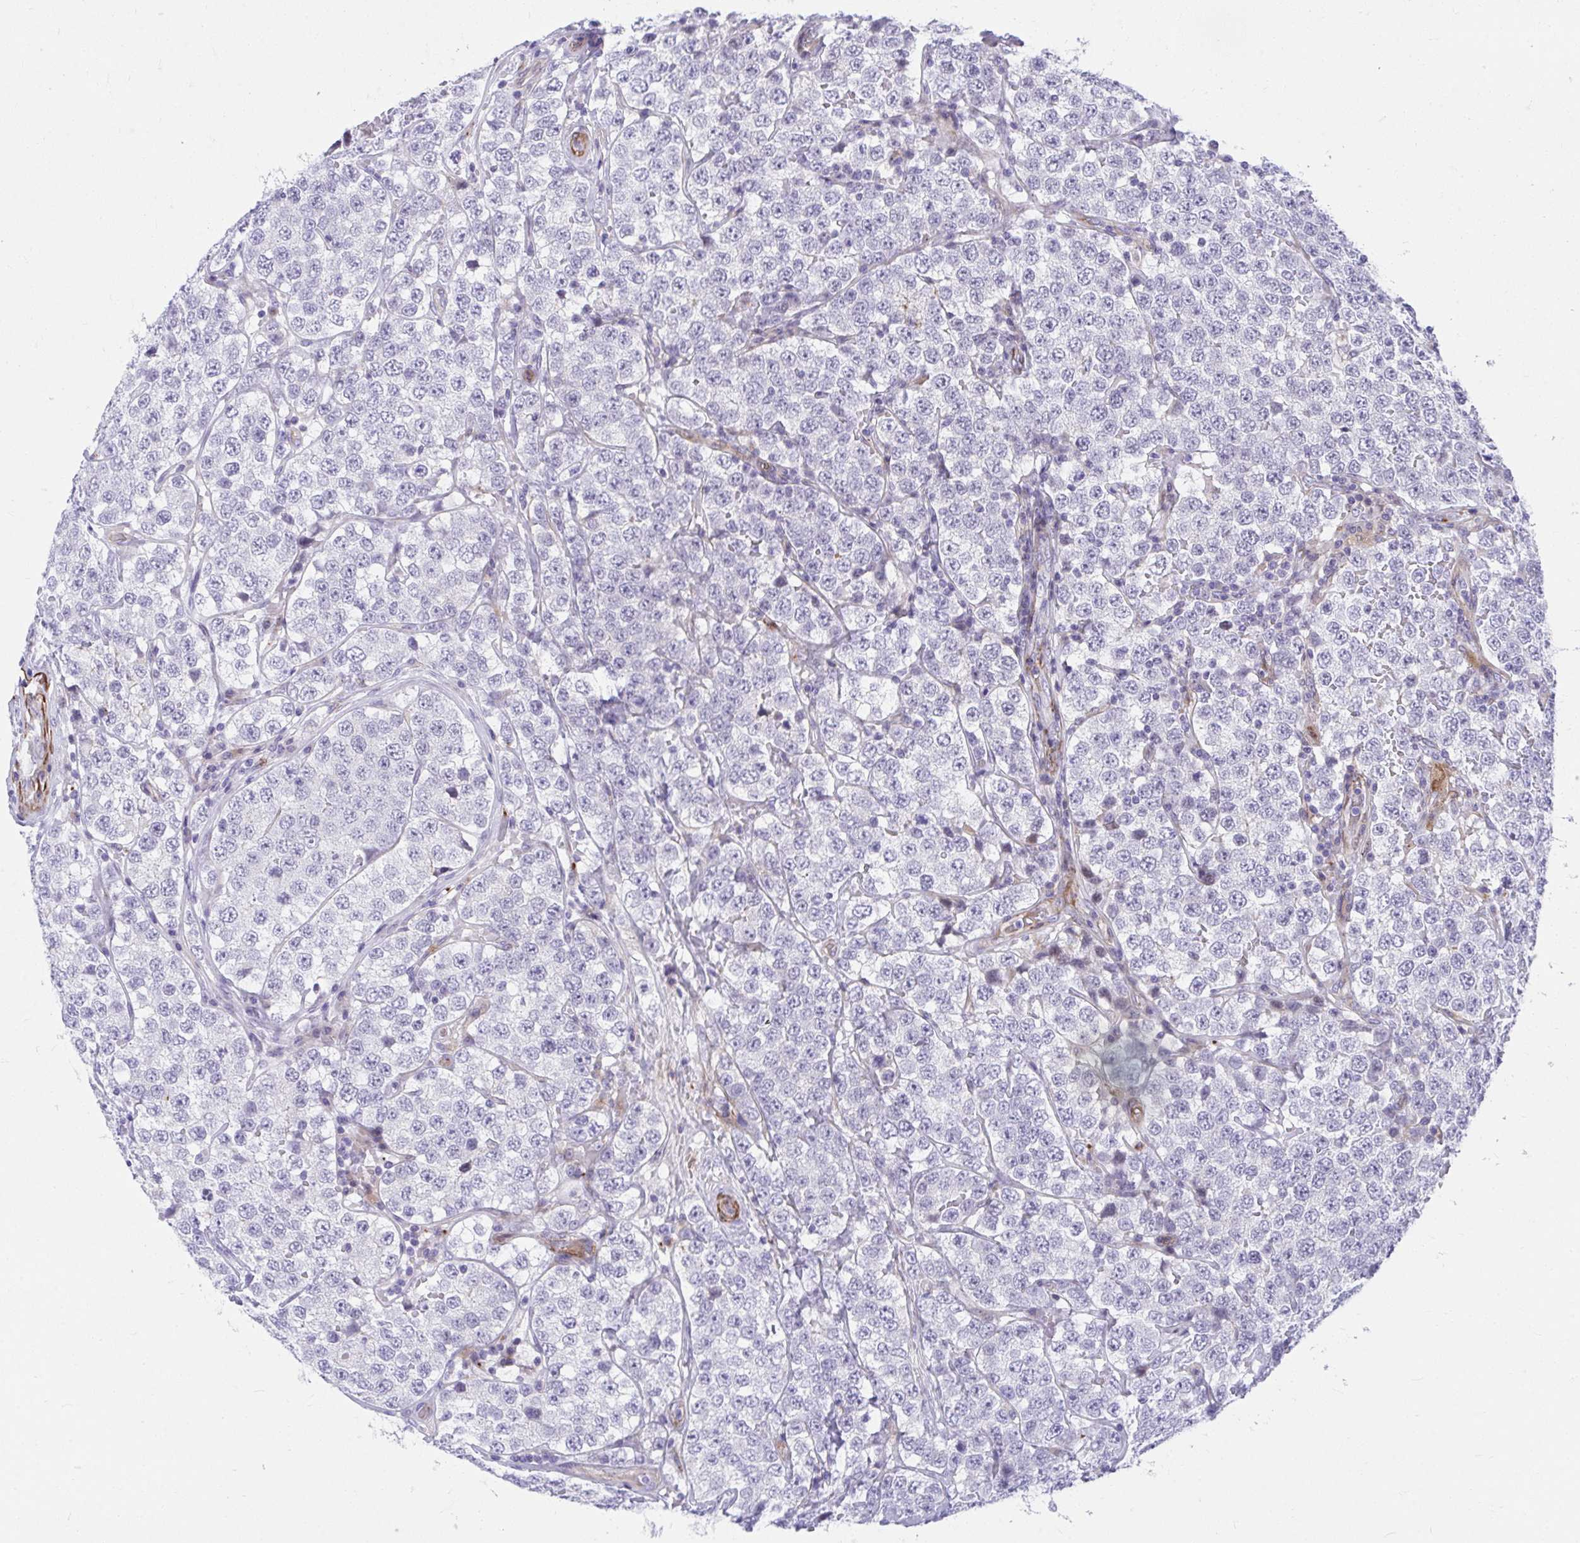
{"staining": {"intensity": "negative", "quantity": "none", "location": "none"}, "tissue": "testis cancer", "cell_type": "Tumor cells", "image_type": "cancer", "snomed": [{"axis": "morphology", "description": "Seminoma, NOS"}, {"axis": "topography", "description": "Testis"}], "caption": "This is a histopathology image of immunohistochemistry staining of seminoma (testis), which shows no staining in tumor cells.", "gene": "CSTB", "patient": {"sex": "male", "age": 34}}